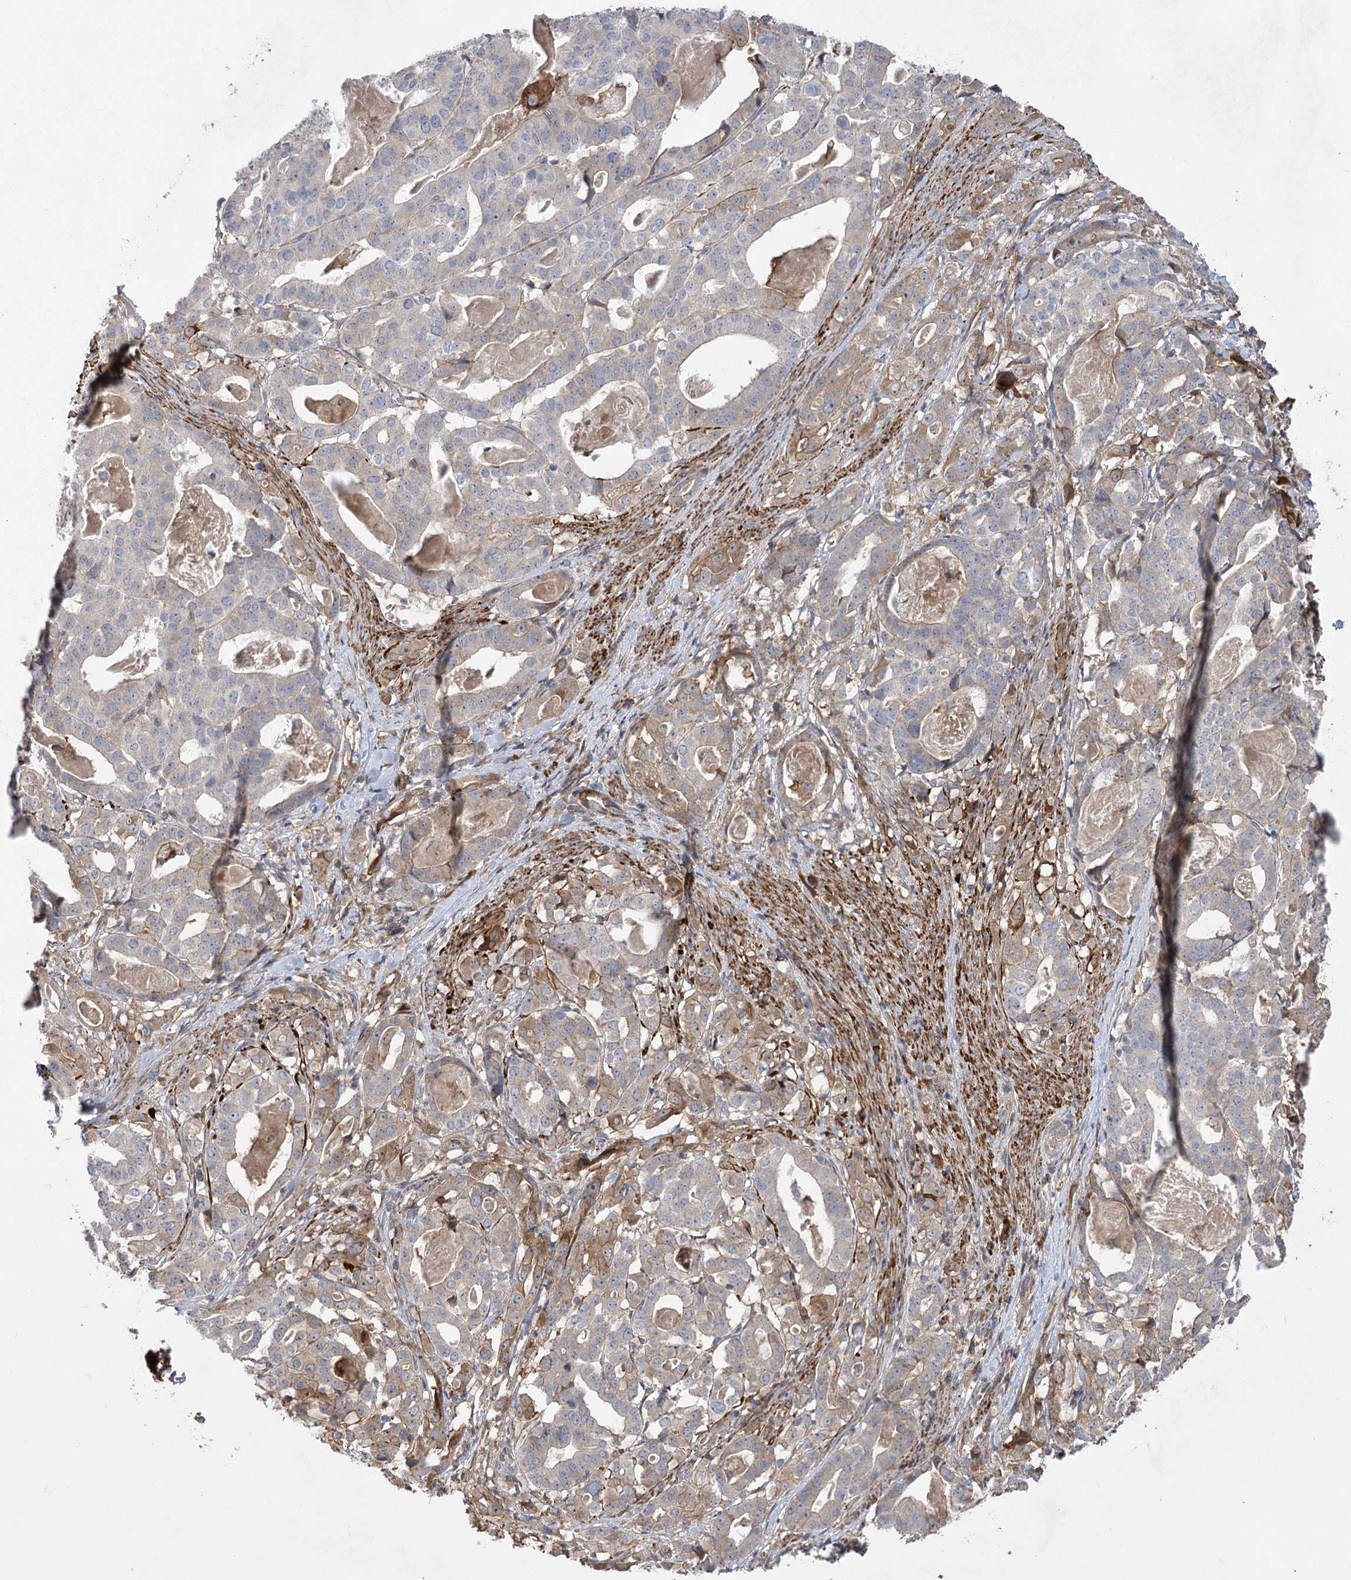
{"staining": {"intensity": "weak", "quantity": "<25%", "location": "cytoplasmic/membranous"}, "tissue": "stomach cancer", "cell_type": "Tumor cells", "image_type": "cancer", "snomed": [{"axis": "morphology", "description": "Adenocarcinoma, NOS"}, {"axis": "topography", "description": "Stomach"}], "caption": "High magnification brightfield microscopy of stomach adenocarcinoma stained with DAB (brown) and counterstained with hematoxylin (blue): tumor cells show no significant expression.", "gene": "KCNN2", "patient": {"sex": "male", "age": 48}}